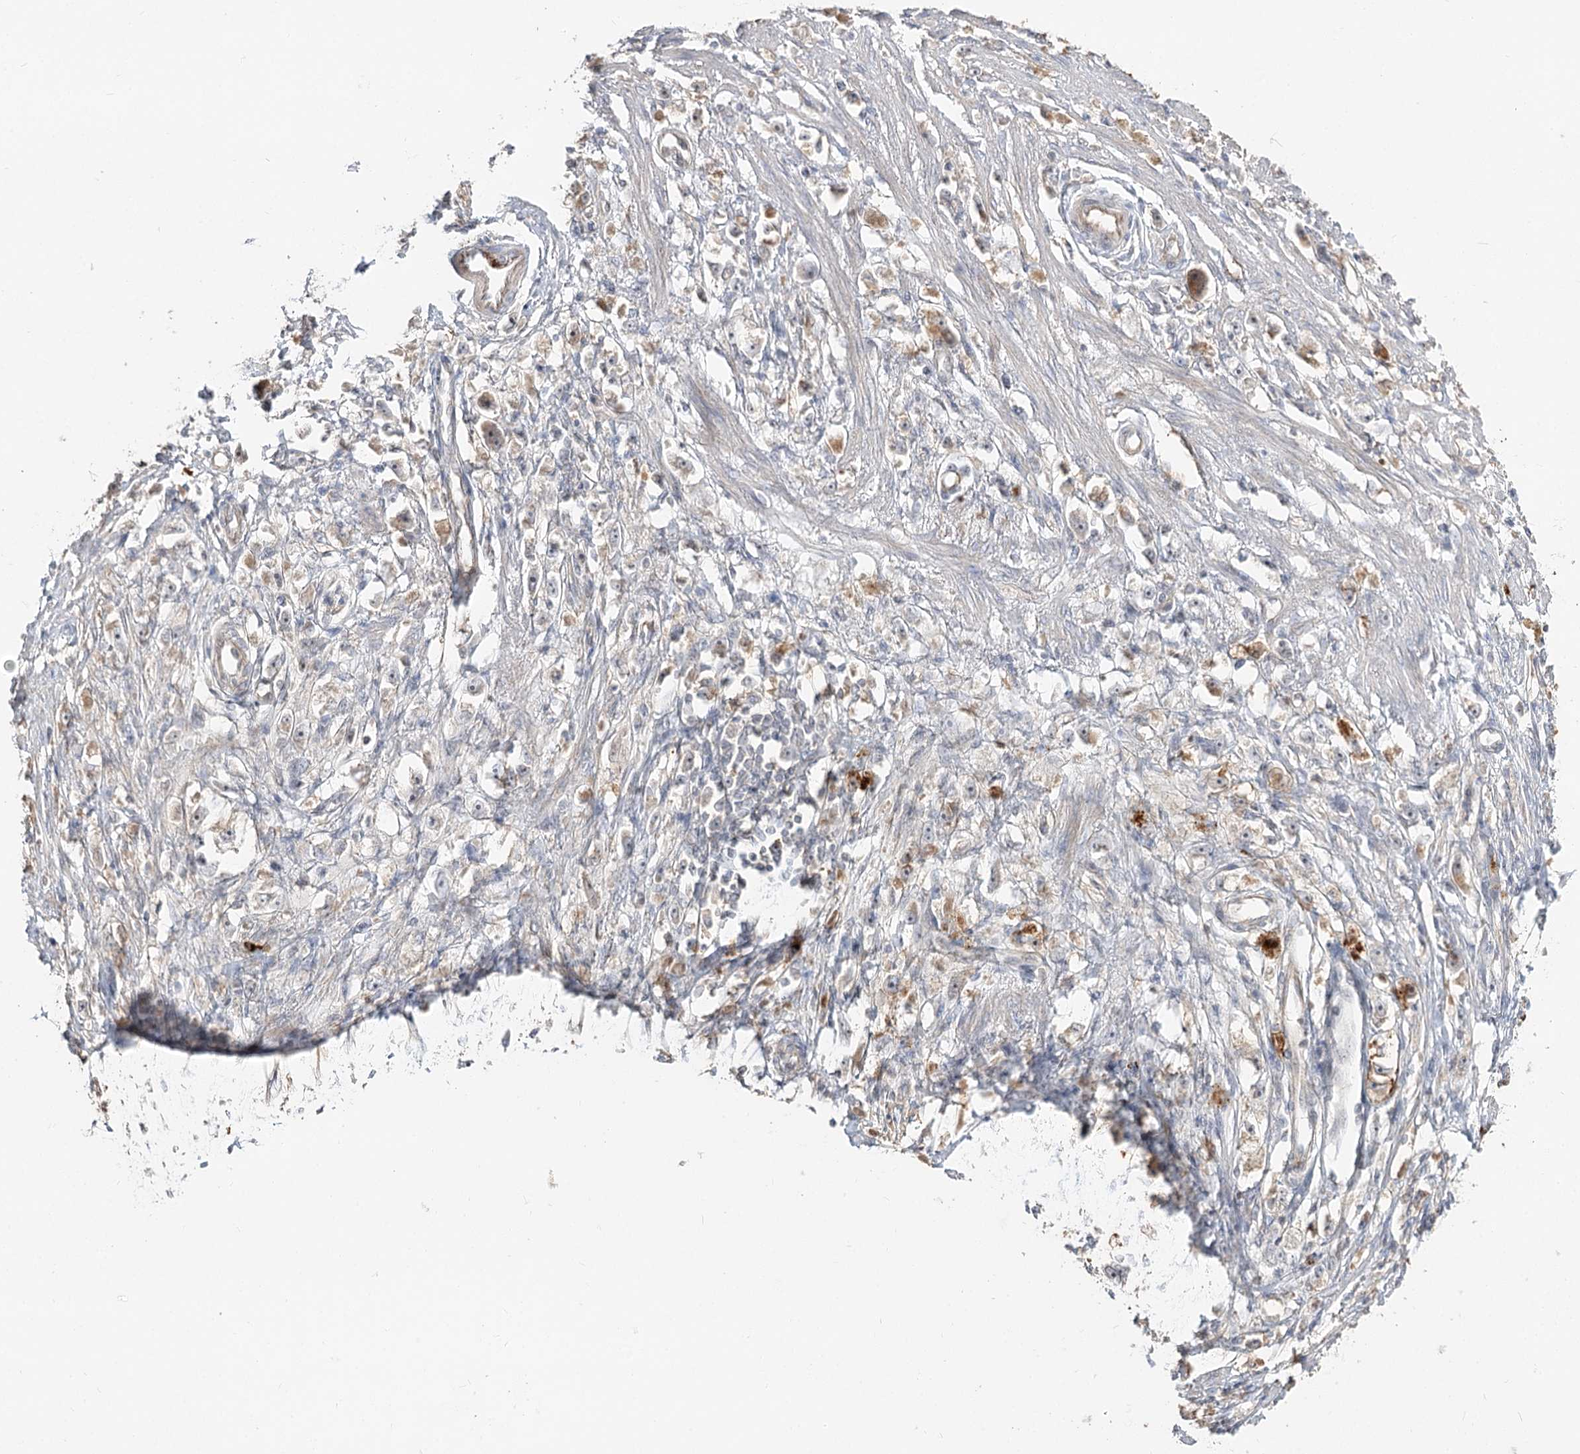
{"staining": {"intensity": "weak", "quantity": "<25%", "location": "cytoplasmic/membranous"}, "tissue": "stomach cancer", "cell_type": "Tumor cells", "image_type": "cancer", "snomed": [{"axis": "morphology", "description": "Adenocarcinoma, NOS"}, {"axis": "topography", "description": "Stomach"}], "caption": "A photomicrograph of adenocarcinoma (stomach) stained for a protein exhibits no brown staining in tumor cells.", "gene": "GUCY2C", "patient": {"sex": "female", "age": 59}}